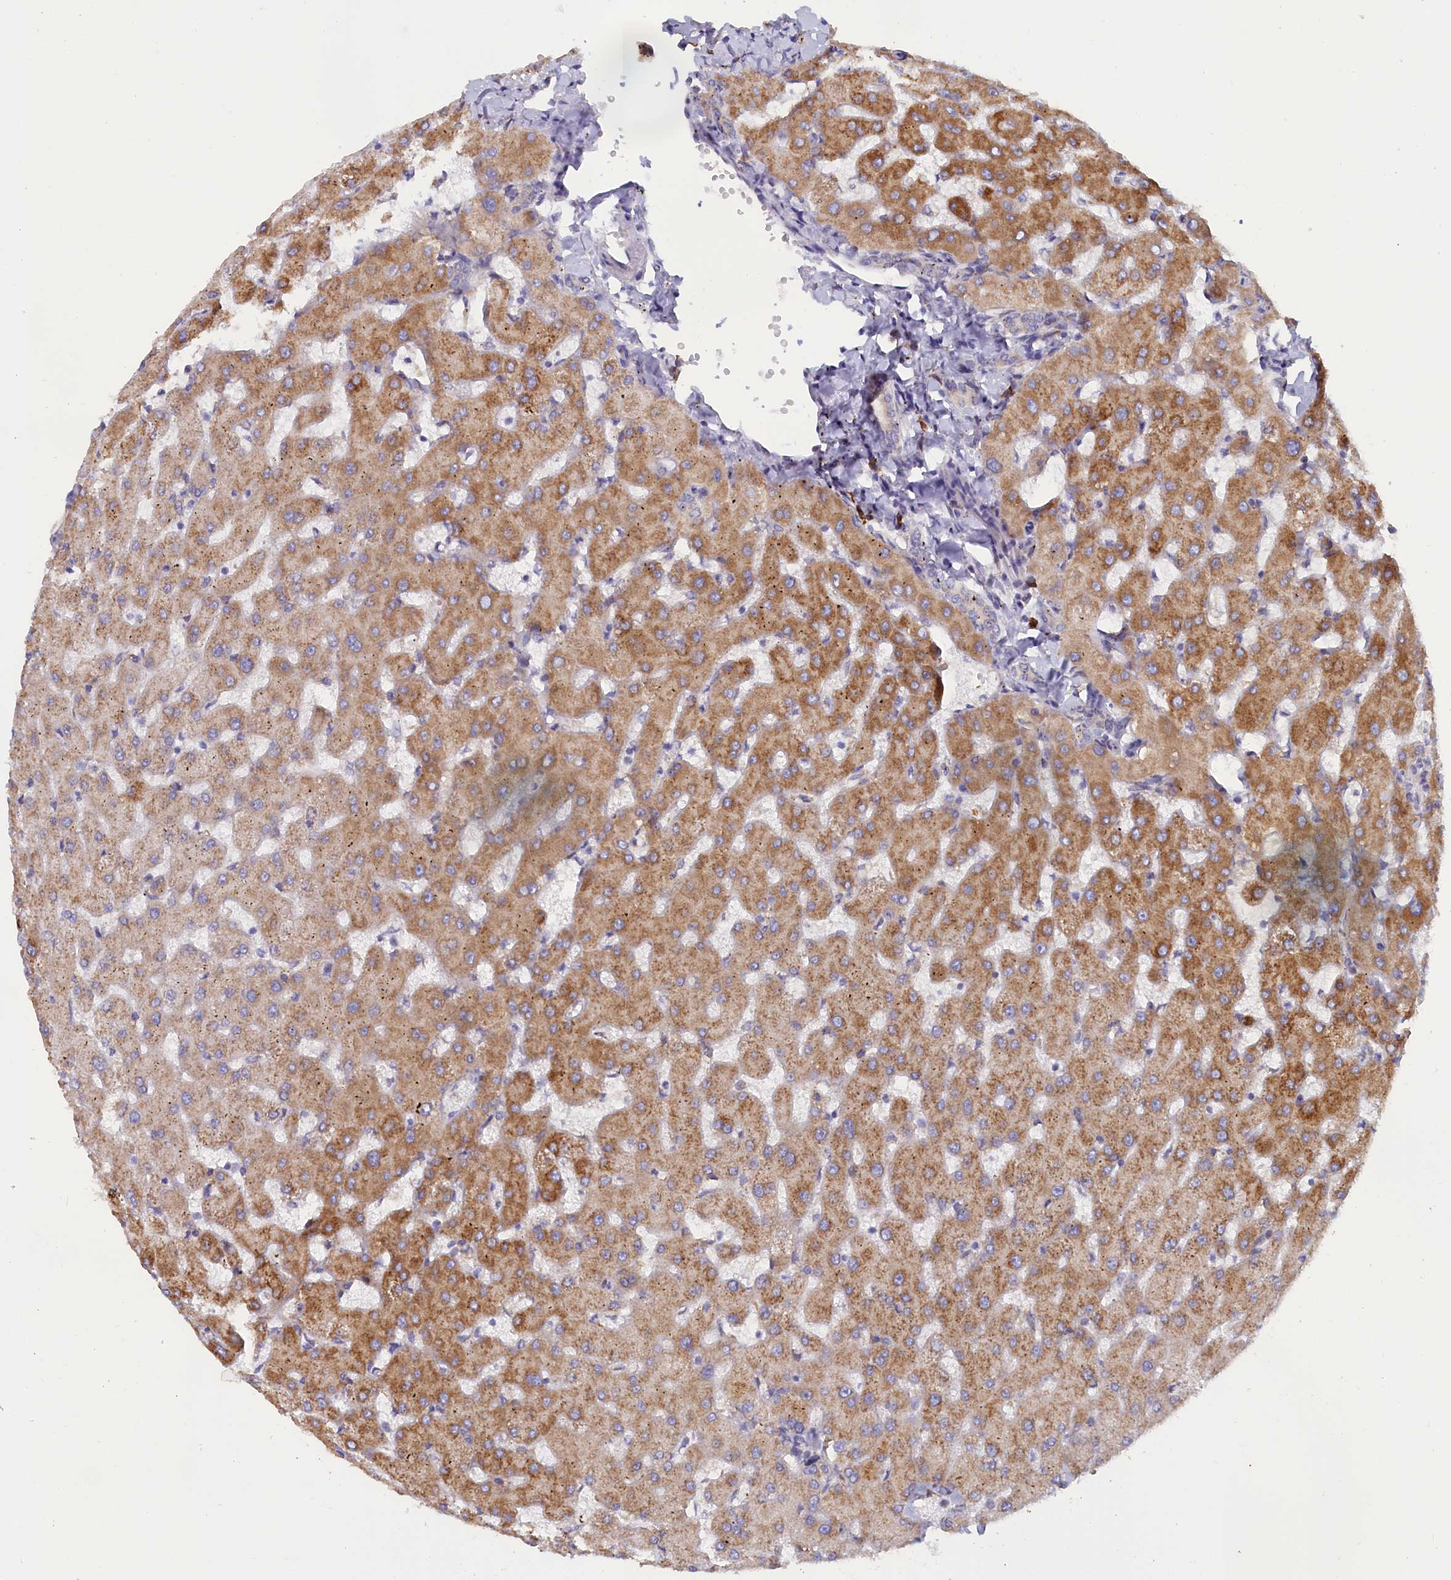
{"staining": {"intensity": "negative", "quantity": "none", "location": "none"}, "tissue": "liver", "cell_type": "Cholangiocytes", "image_type": "normal", "snomed": [{"axis": "morphology", "description": "Normal tissue, NOS"}, {"axis": "topography", "description": "Liver"}], "caption": "The immunohistochemistry histopathology image has no significant positivity in cholangiocytes of liver.", "gene": "CCDC68", "patient": {"sex": "female", "age": 63}}